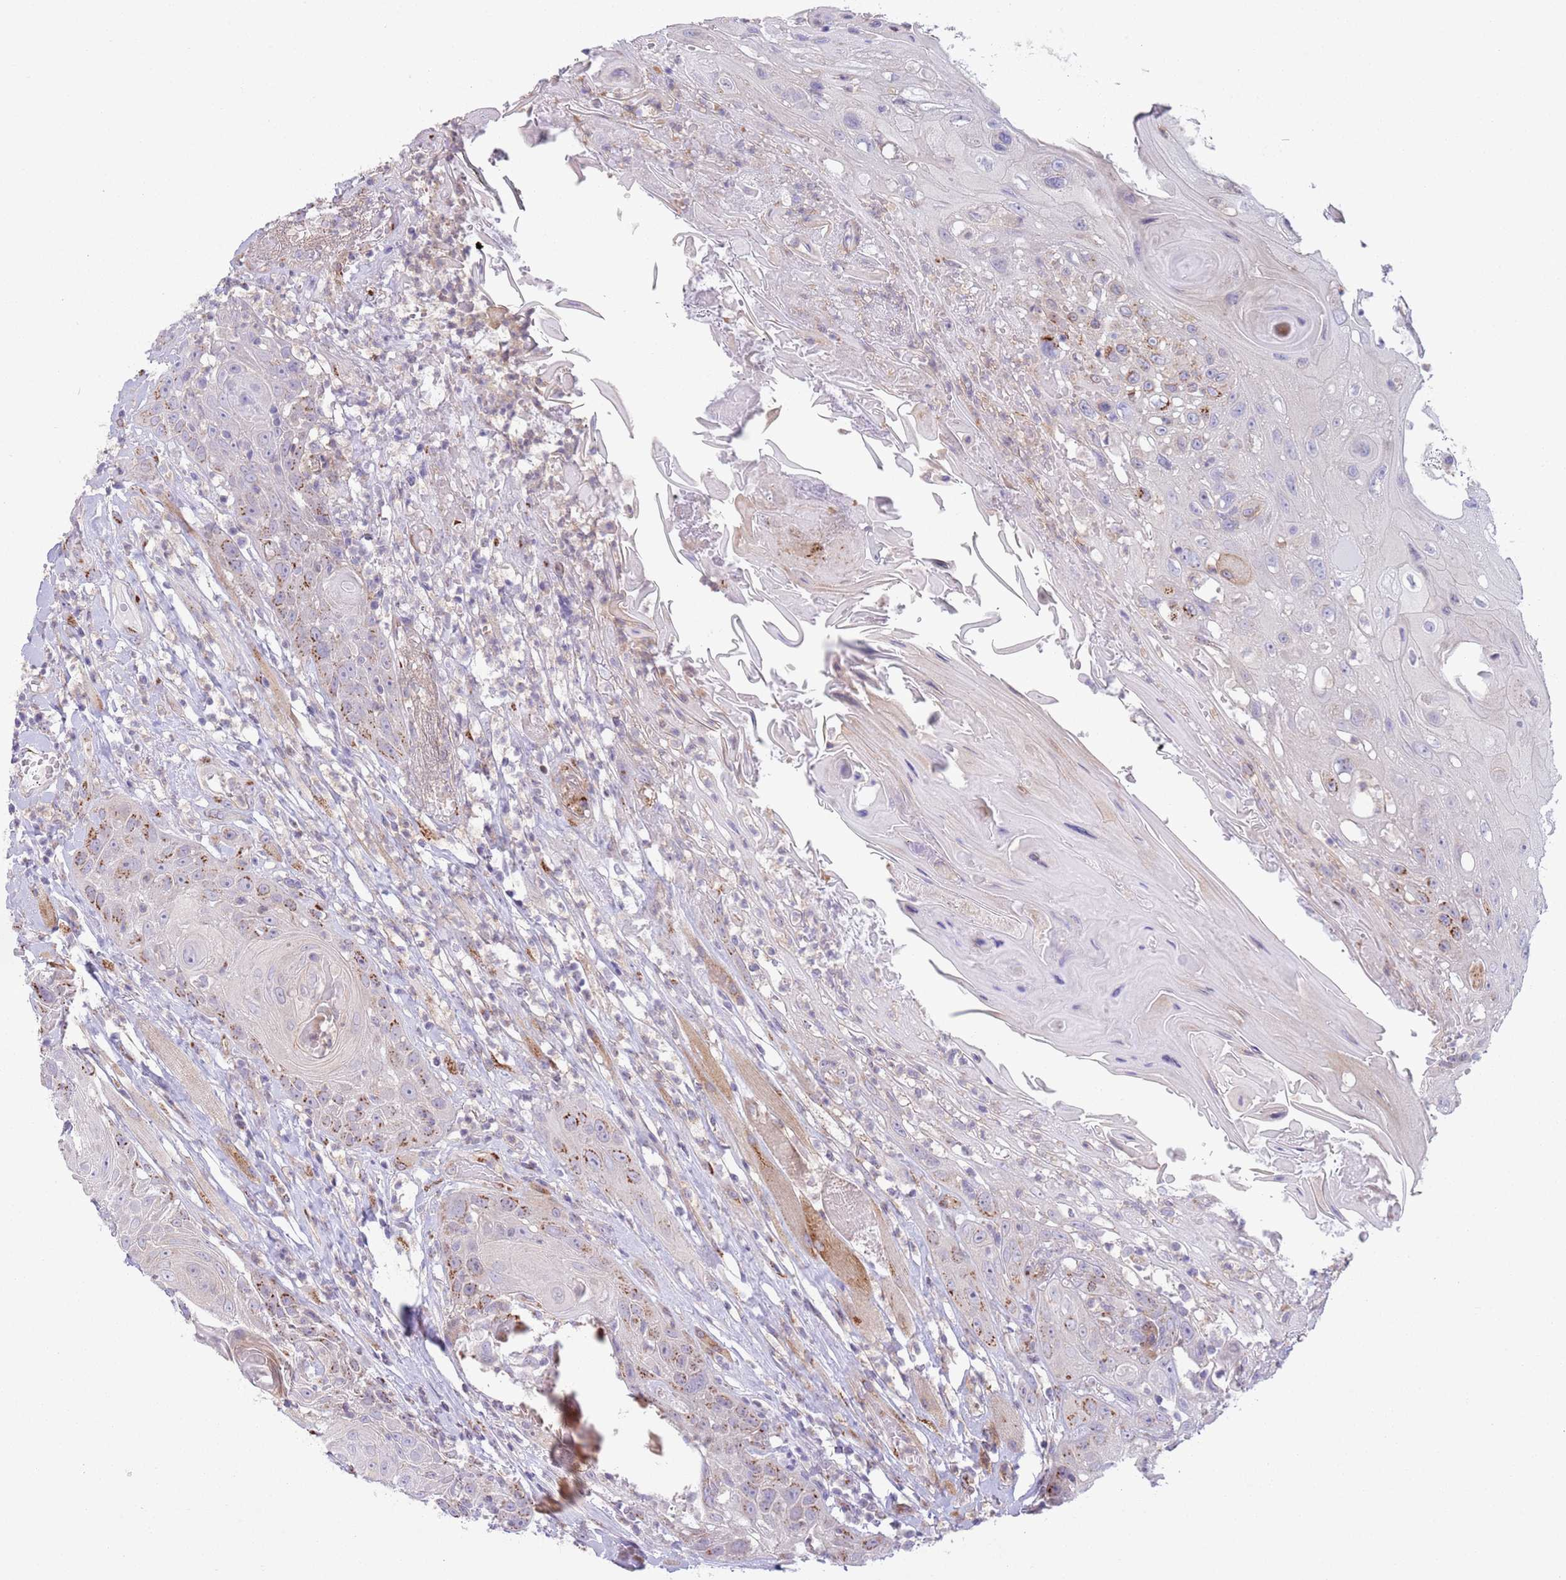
{"staining": {"intensity": "strong", "quantity": ">75%", "location": "cytoplasmic/membranous"}, "tissue": "head and neck cancer", "cell_type": "Tumor cells", "image_type": "cancer", "snomed": [{"axis": "morphology", "description": "Squamous cell carcinoma, NOS"}, {"axis": "topography", "description": "Head-Neck"}], "caption": "Human squamous cell carcinoma (head and neck) stained with a brown dye exhibits strong cytoplasmic/membranous positive positivity in approximately >75% of tumor cells.", "gene": "C20orf96", "patient": {"sex": "female", "age": 59}}